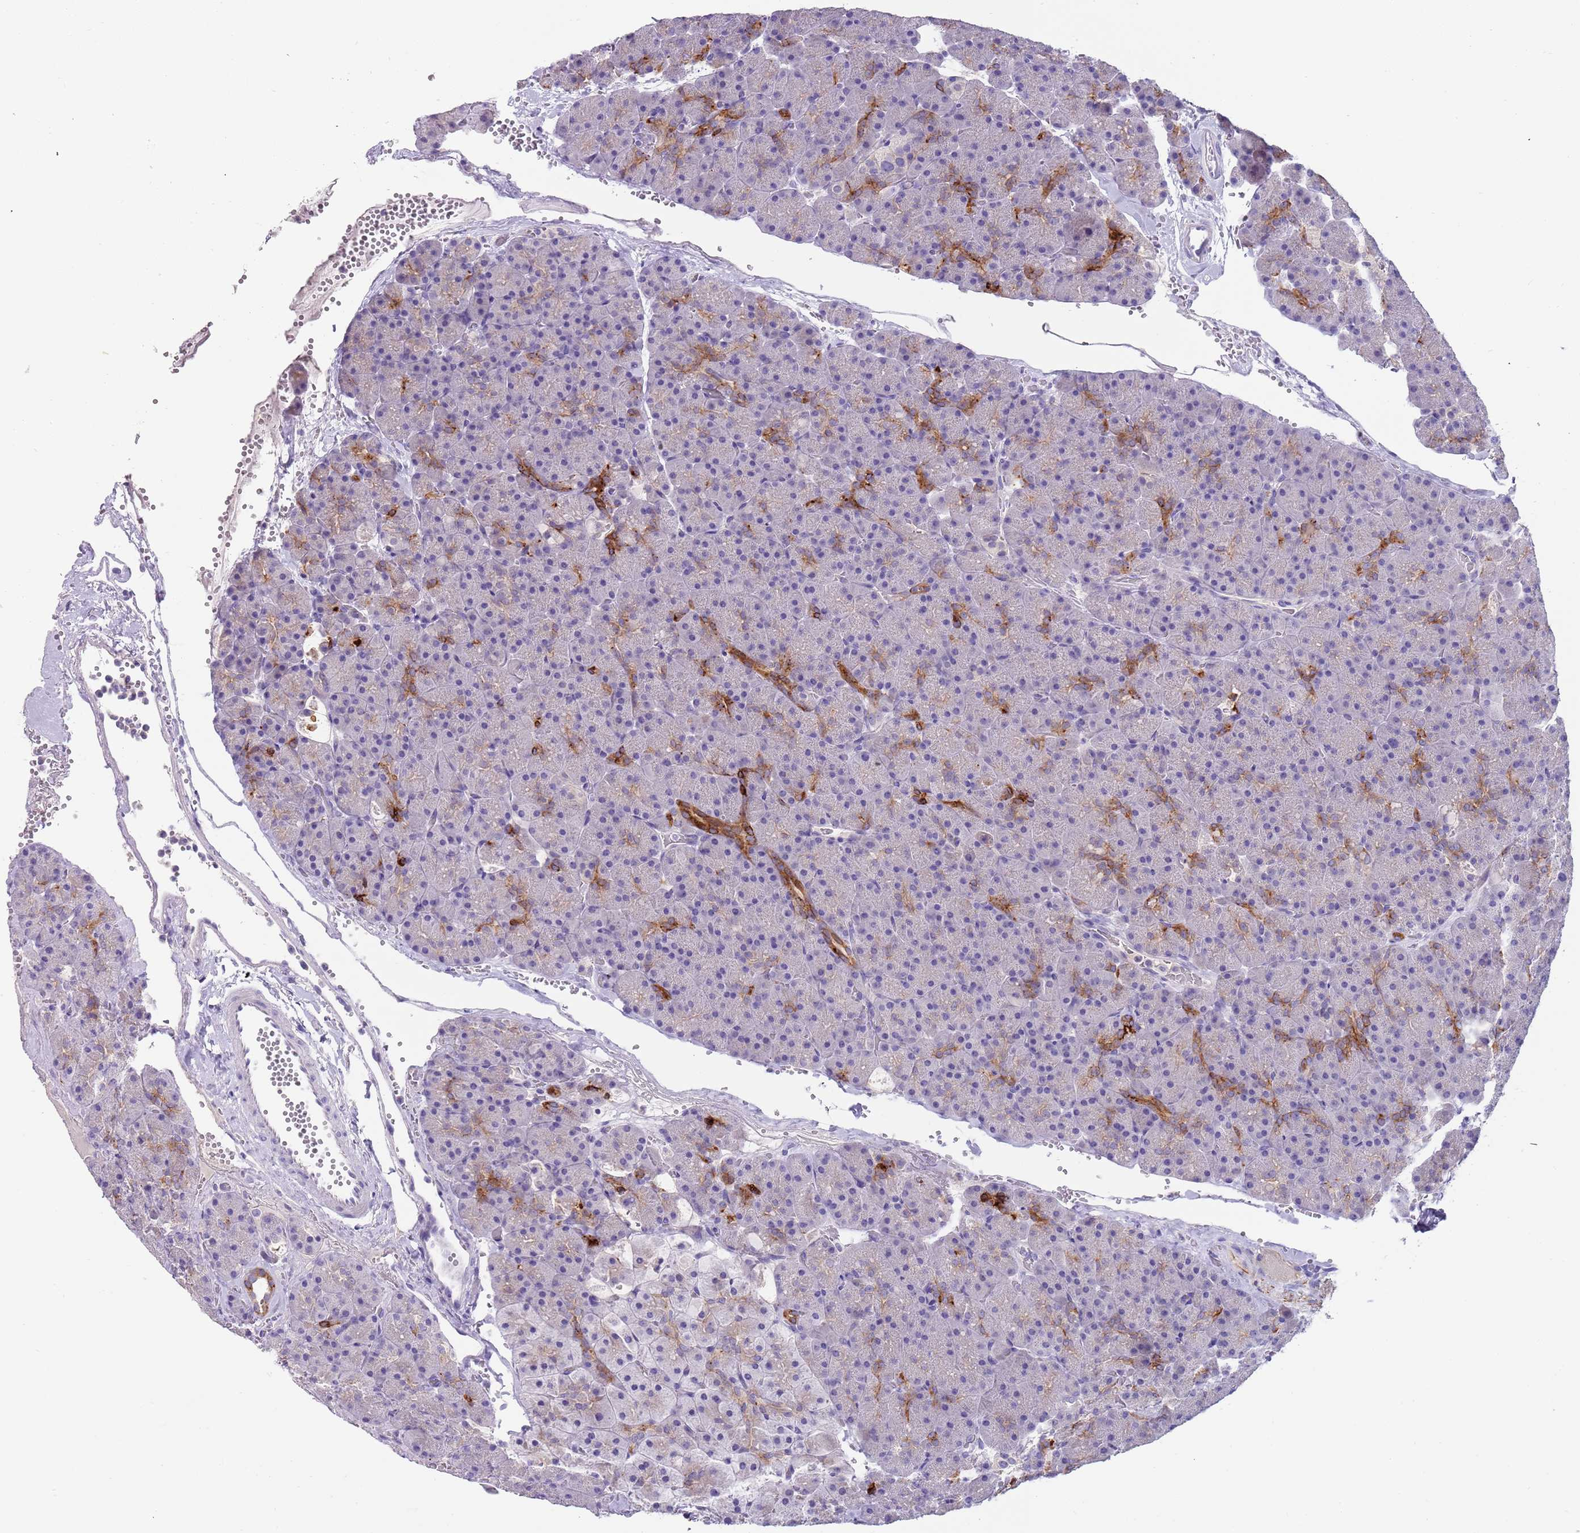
{"staining": {"intensity": "strong", "quantity": "<25%", "location": "cytoplasmic/membranous"}, "tissue": "pancreas", "cell_type": "Exocrine glandular cells", "image_type": "normal", "snomed": [{"axis": "morphology", "description": "Normal tissue, NOS"}, {"axis": "topography", "description": "Pancreas"}], "caption": "Immunohistochemistry micrograph of unremarkable human pancreas stained for a protein (brown), which exhibits medium levels of strong cytoplasmic/membranous expression in about <25% of exocrine glandular cells.", "gene": "C2CD3", "patient": {"sex": "male", "age": 36}}